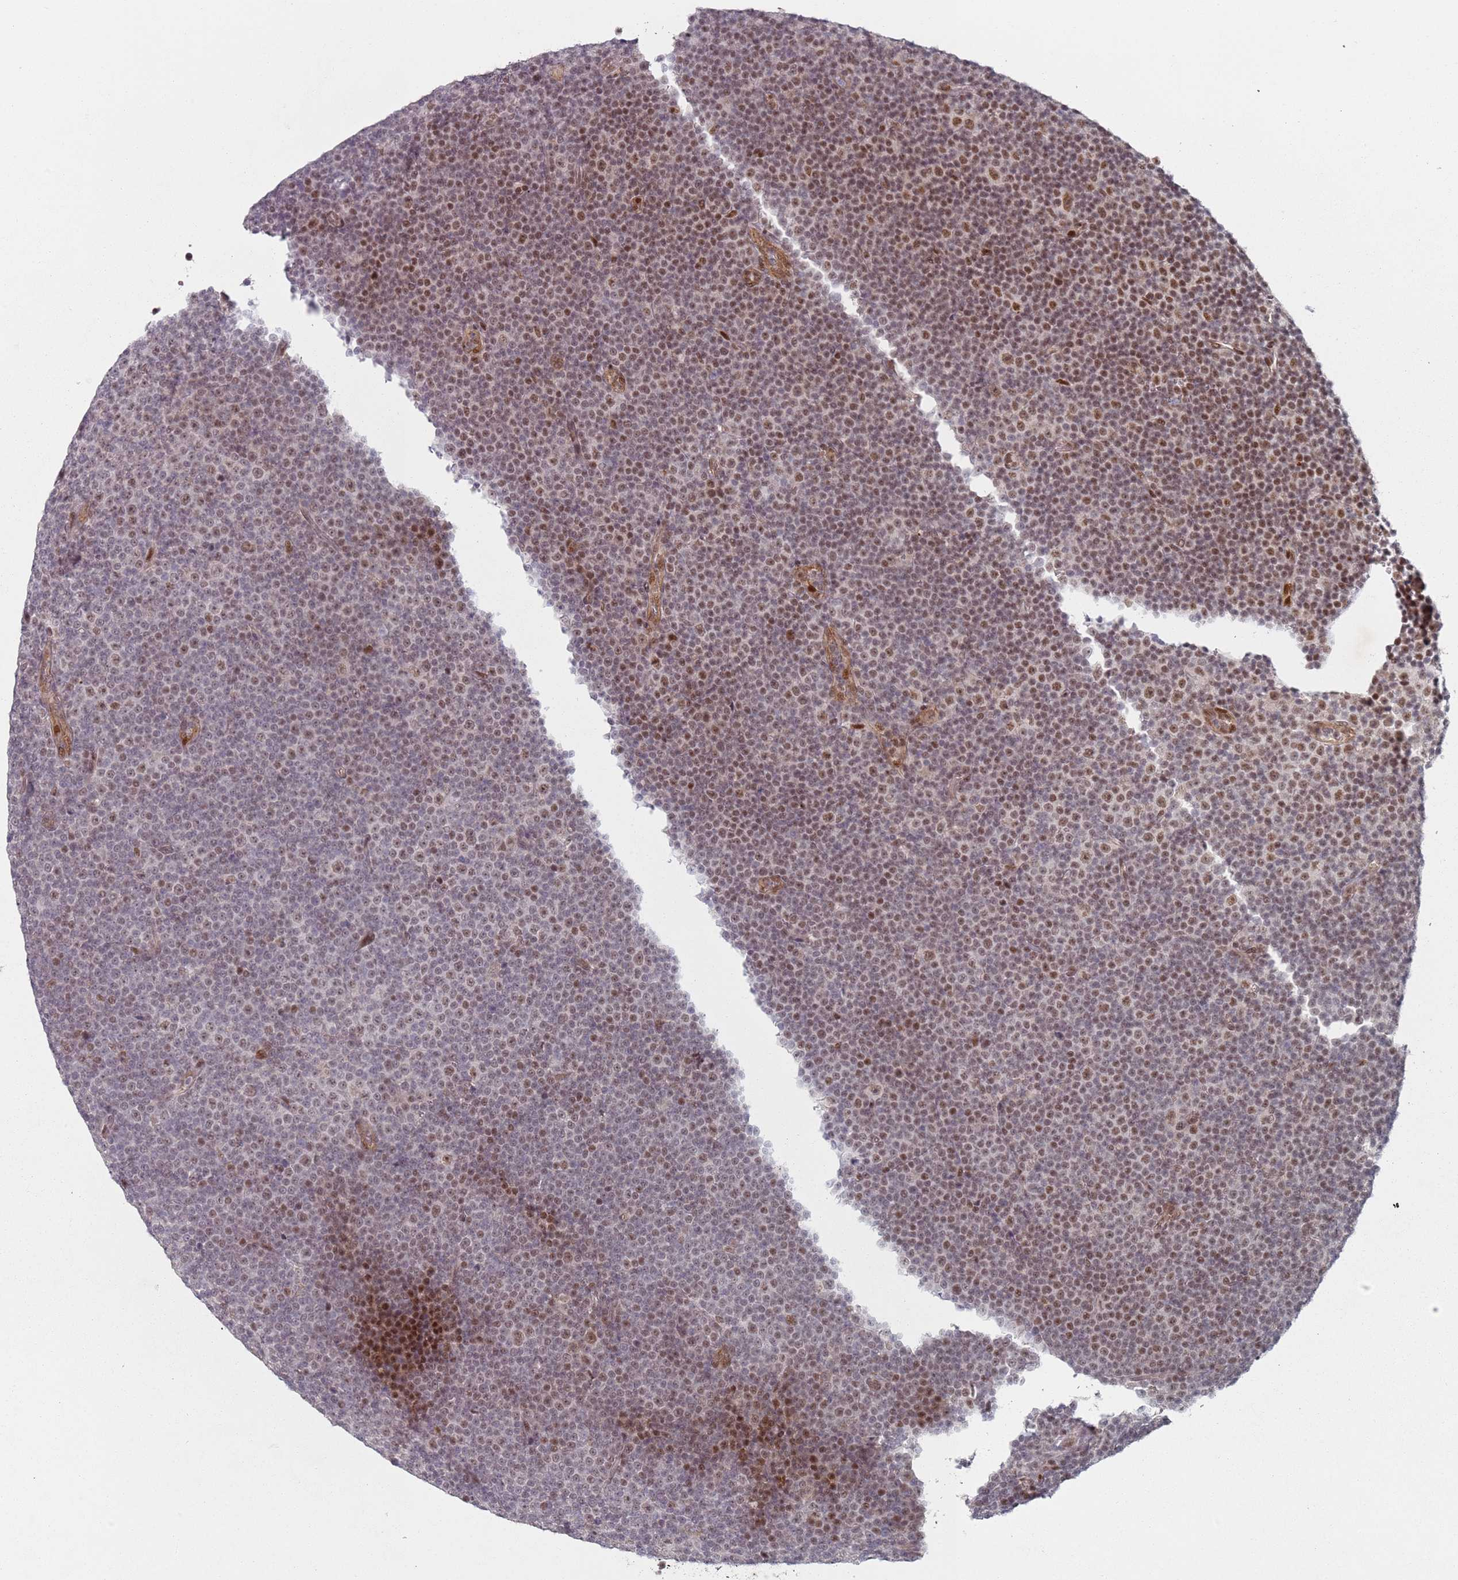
{"staining": {"intensity": "moderate", "quantity": ">75%", "location": "nuclear"}, "tissue": "lymphoma", "cell_type": "Tumor cells", "image_type": "cancer", "snomed": [{"axis": "morphology", "description": "Malignant lymphoma, non-Hodgkin's type, Low grade"}, {"axis": "topography", "description": "Lymph node"}], "caption": "Approximately >75% of tumor cells in lymphoma exhibit moderate nuclear protein expression as visualized by brown immunohistochemical staining.", "gene": "ATF6B", "patient": {"sex": "female", "age": 67}}